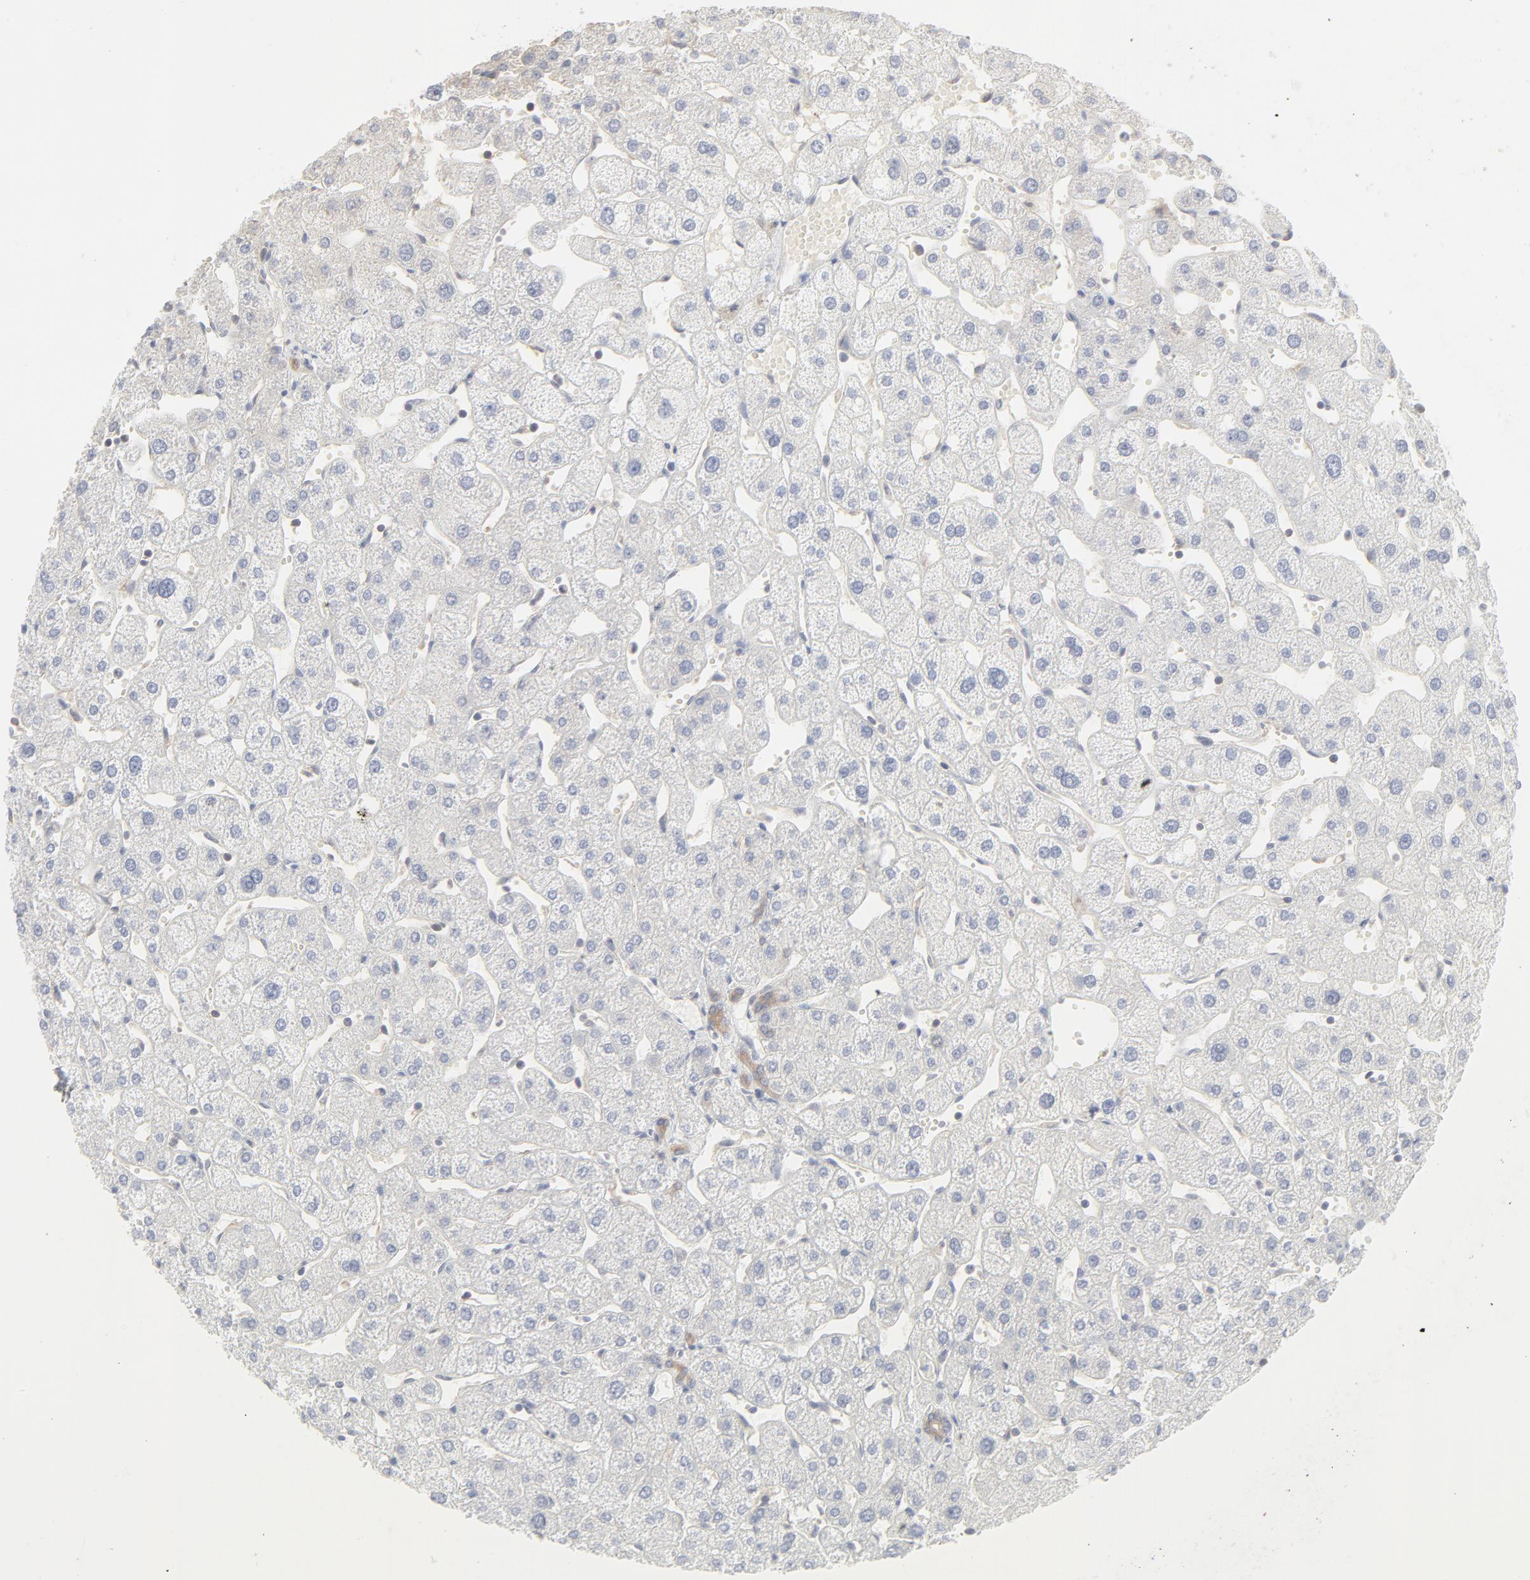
{"staining": {"intensity": "moderate", "quantity": ">75%", "location": "cytoplasmic/membranous"}, "tissue": "liver", "cell_type": "Cholangiocytes", "image_type": "normal", "snomed": [{"axis": "morphology", "description": "Normal tissue, NOS"}, {"axis": "topography", "description": "Liver"}], "caption": "Immunohistochemical staining of benign liver demonstrates medium levels of moderate cytoplasmic/membranous expression in about >75% of cholangiocytes.", "gene": "PPP2CA", "patient": {"sex": "male", "age": 67}}